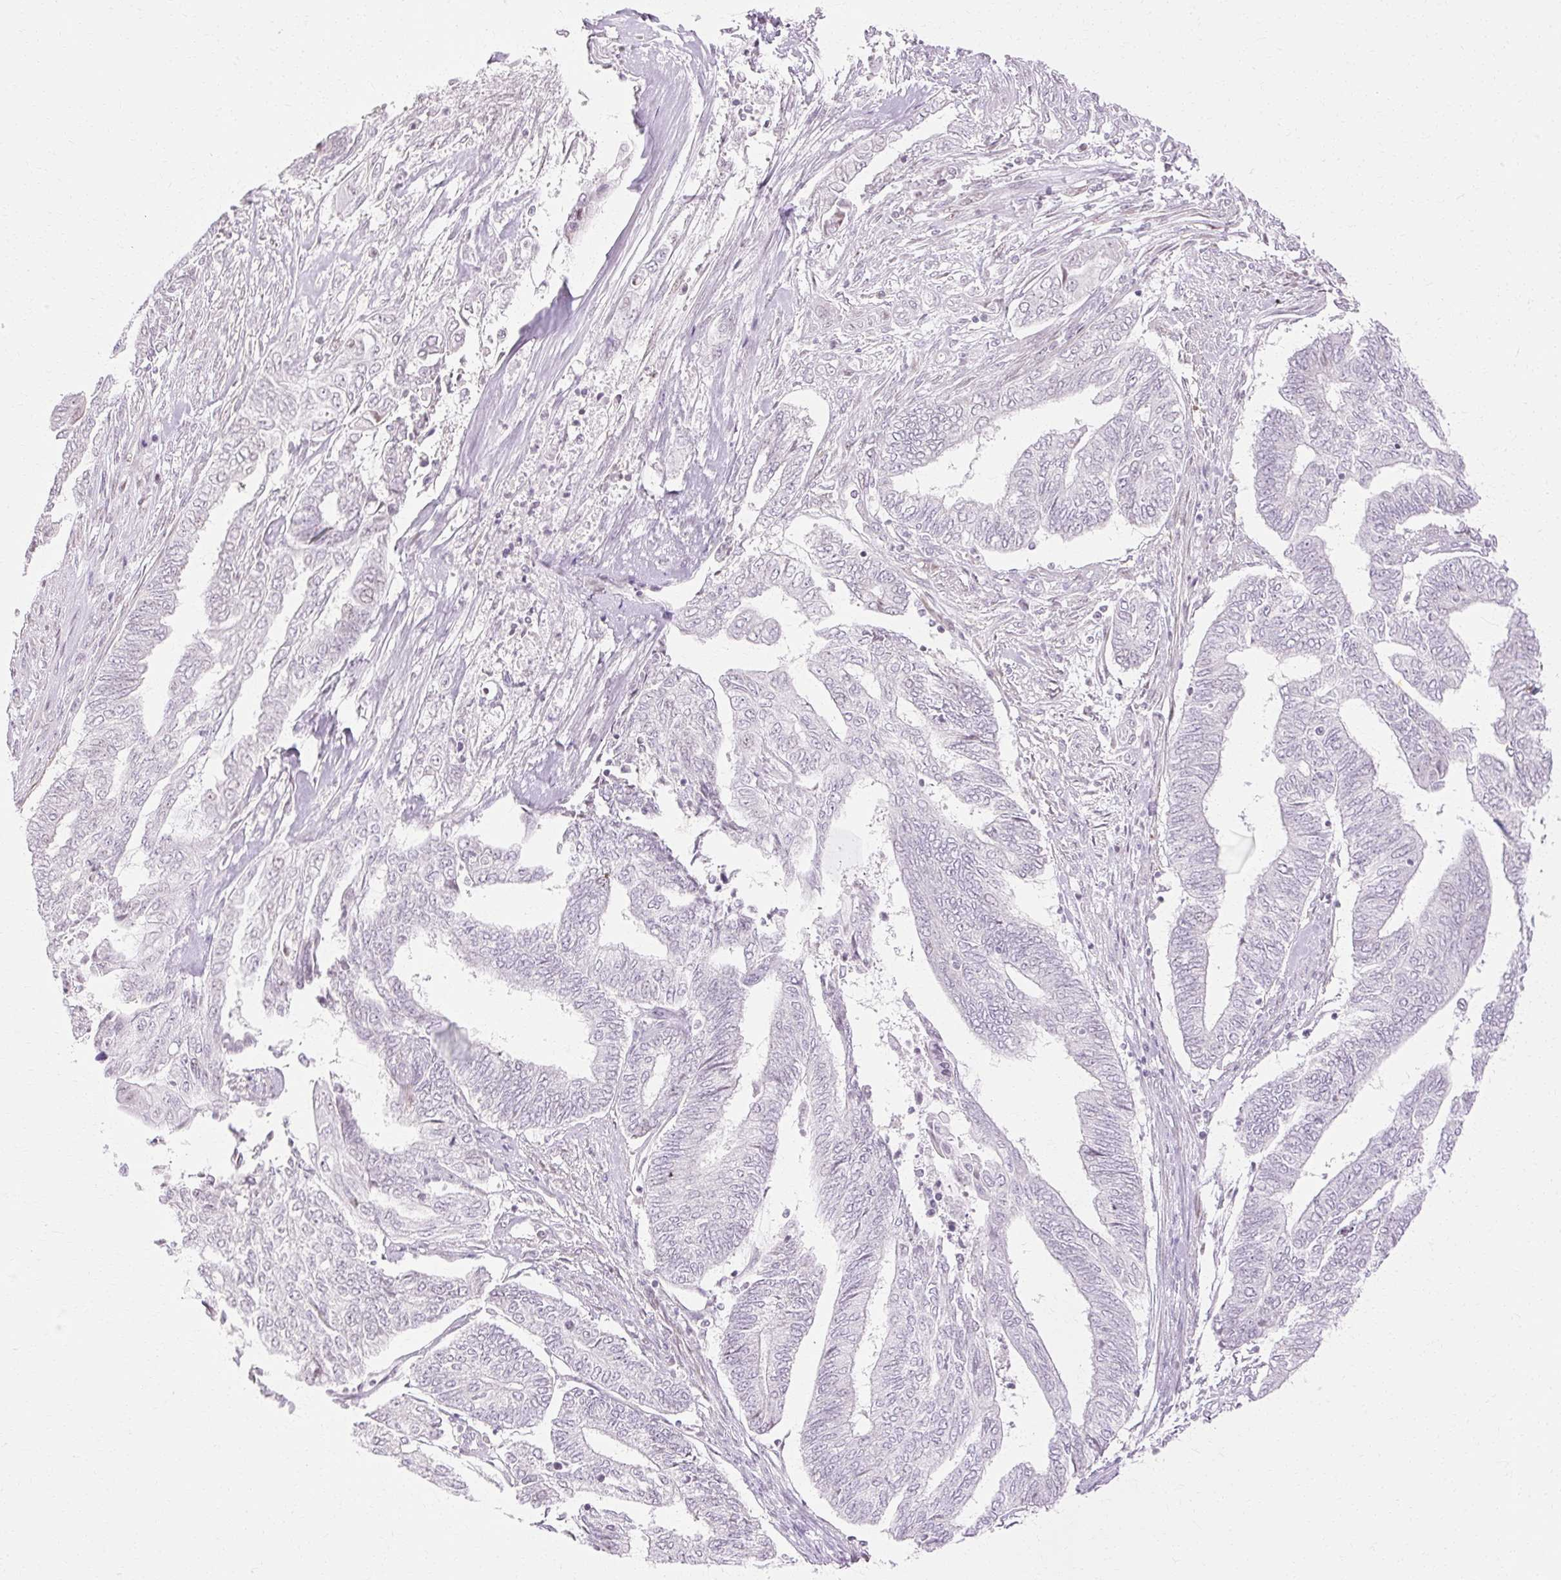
{"staining": {"intensity": "negative", "quantity": "none", "location": "none"}, "tissue": "endometrial cancer", "cell_type": "Tumor cells", "image_type": "cancer", "snomed": [{"axis": "morphology", "description": "Adenocarcinoma, NOS"}, {"axis": "topography", "description": "Uterus"}, {"axis": "topography", "description": "Endometrium"}], "caption": "IHC of endometrial cancer (adenocarcinoma) reveals no staining in tumor cells.", "gene": "C3orf49", "patient": {"sex": "female", "age": 70}}